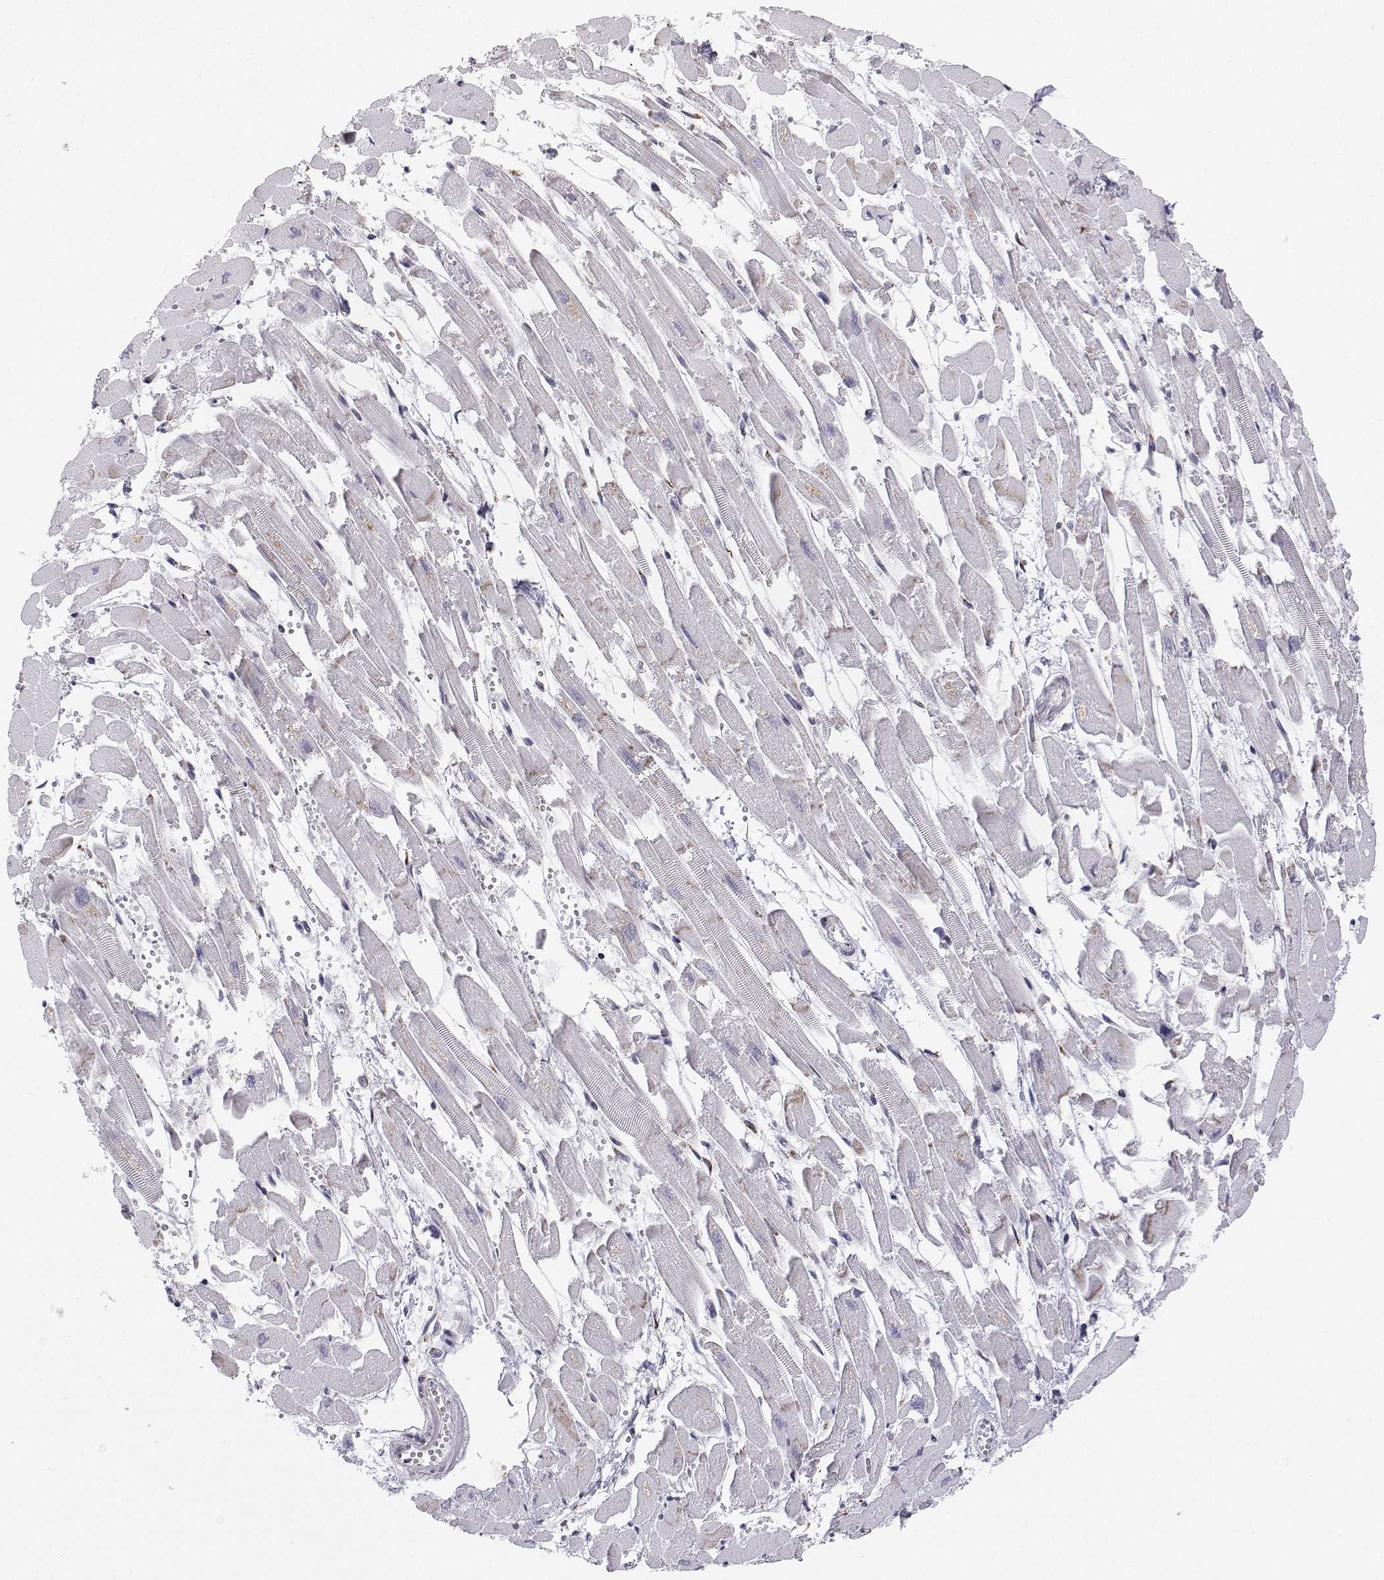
{"staining": {"intensity": "weak", "quantity": "<25%", "location": "cytoplasmic/membranous"}, "tissue": "heart muscle", "cell_type": "Cardiomyocytes", "image_type": "normal", "snomed": [{"axis": "morphology", "description": "Normal tissue, NOS"}, {"axis": "topography", "description": "Heart"}], "caption": "An immunohistochemistry photomicrograph of unremarkable heart muscle is shown. There is no staining in cardiomyocytes of heart muscle. (DAB immunohistochemistry (IHC), high magnification).", "gene": "STARD13", "patient": {"sex": "female", "age": 52}}